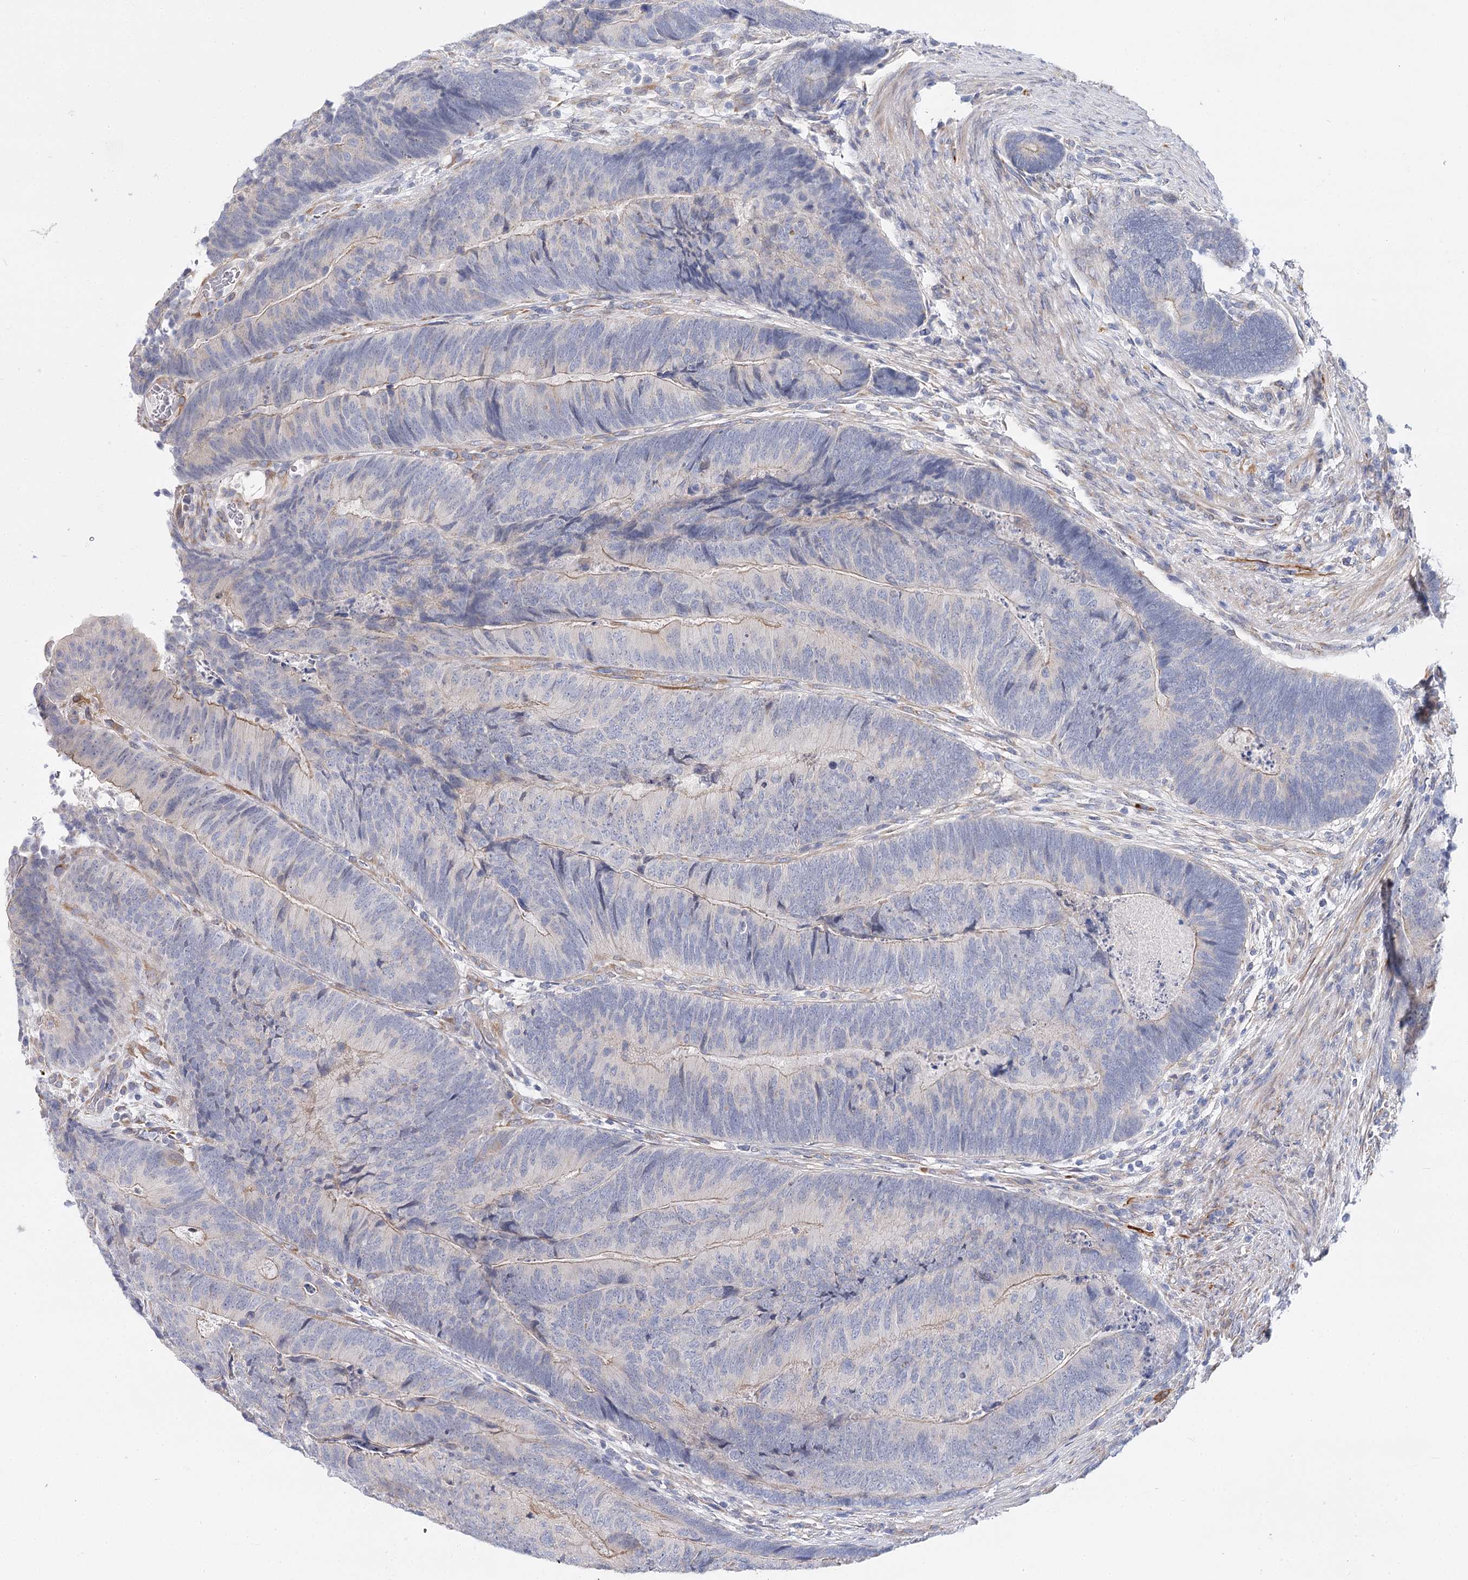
{"staining": {"intensity": "negative", "quantity": "none", "location": "none"}, "tissue": "colorectal cancer", "cell_type": "Tumor cells", "image_type": "cancer", "snomed": [{"axis": "morphology", "description": "Adenocarcinoma, NOS"}, {"axis": "topography", "description": "Colon"}], "caption": "IHC photomicrograph of neoplastic tissue: human colorectal cancer stained with DAB (3,3'-diaminobenzidine) shows no significant protein staining in tumor cells. (Brightfield microscopy of DAB IHC at high magnification).", "gene": "TEX12", "patient": {"sex": "female", "age": 67}}